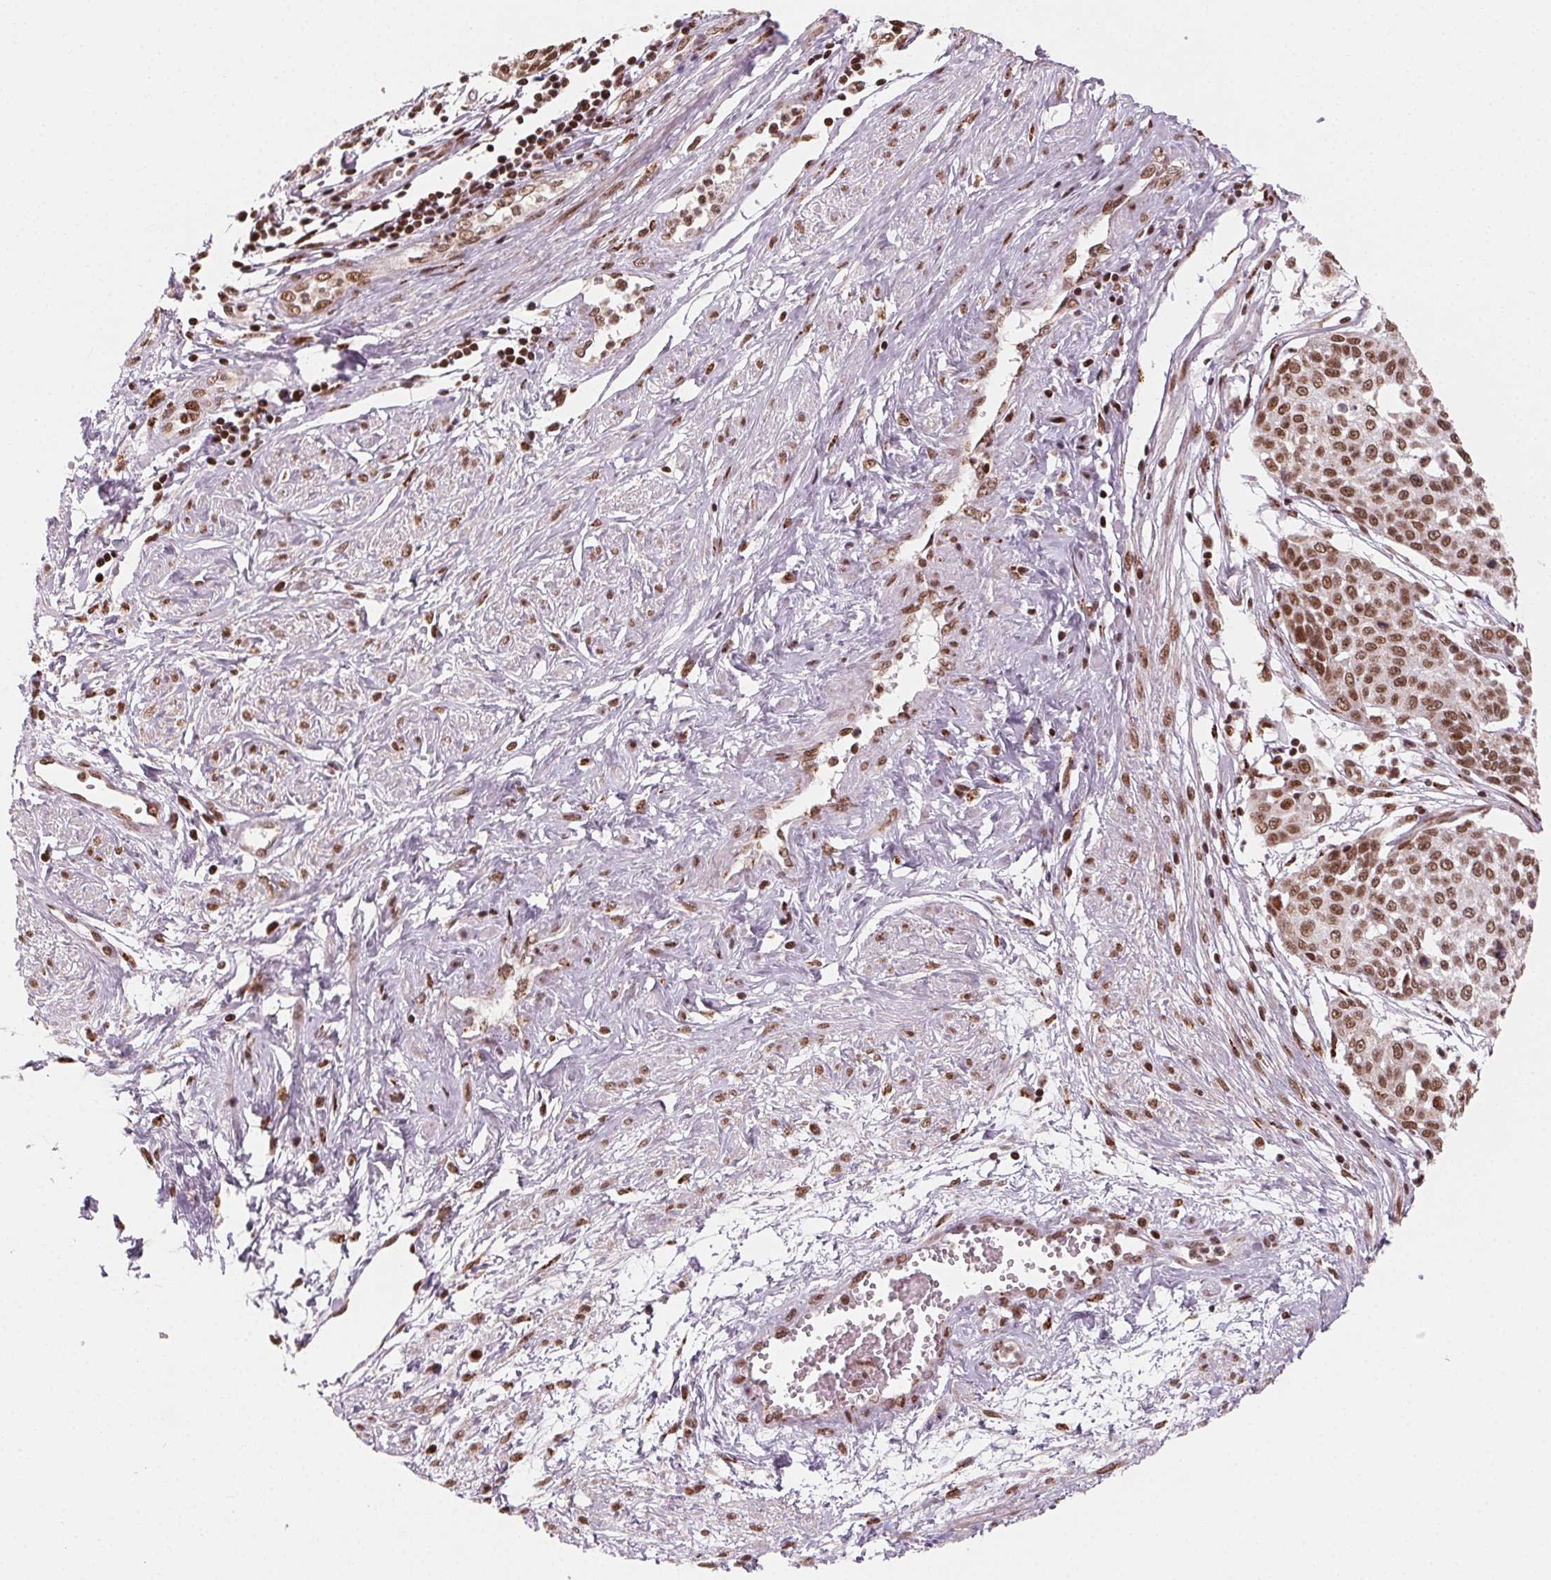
{"staining": {"intensity": "moderate", "quantity": ">75%", "location": "nuclear"}, "tissue": "cervical cancer", "cell_type": "Tumor cells", "image_type": "cancer", "snomed": [{"axis": "morphology", "description": "Squamous cell carcinoma, NOS"}, {"axis": "topography", "description": "Cervix"}], "caption": "Cervical squamous cell carcinoma stained with a protein marker exhibits moderate staining in tumor cells.", "gene": "TOPORS", "patient": {"sex": "female", "age": 34}}